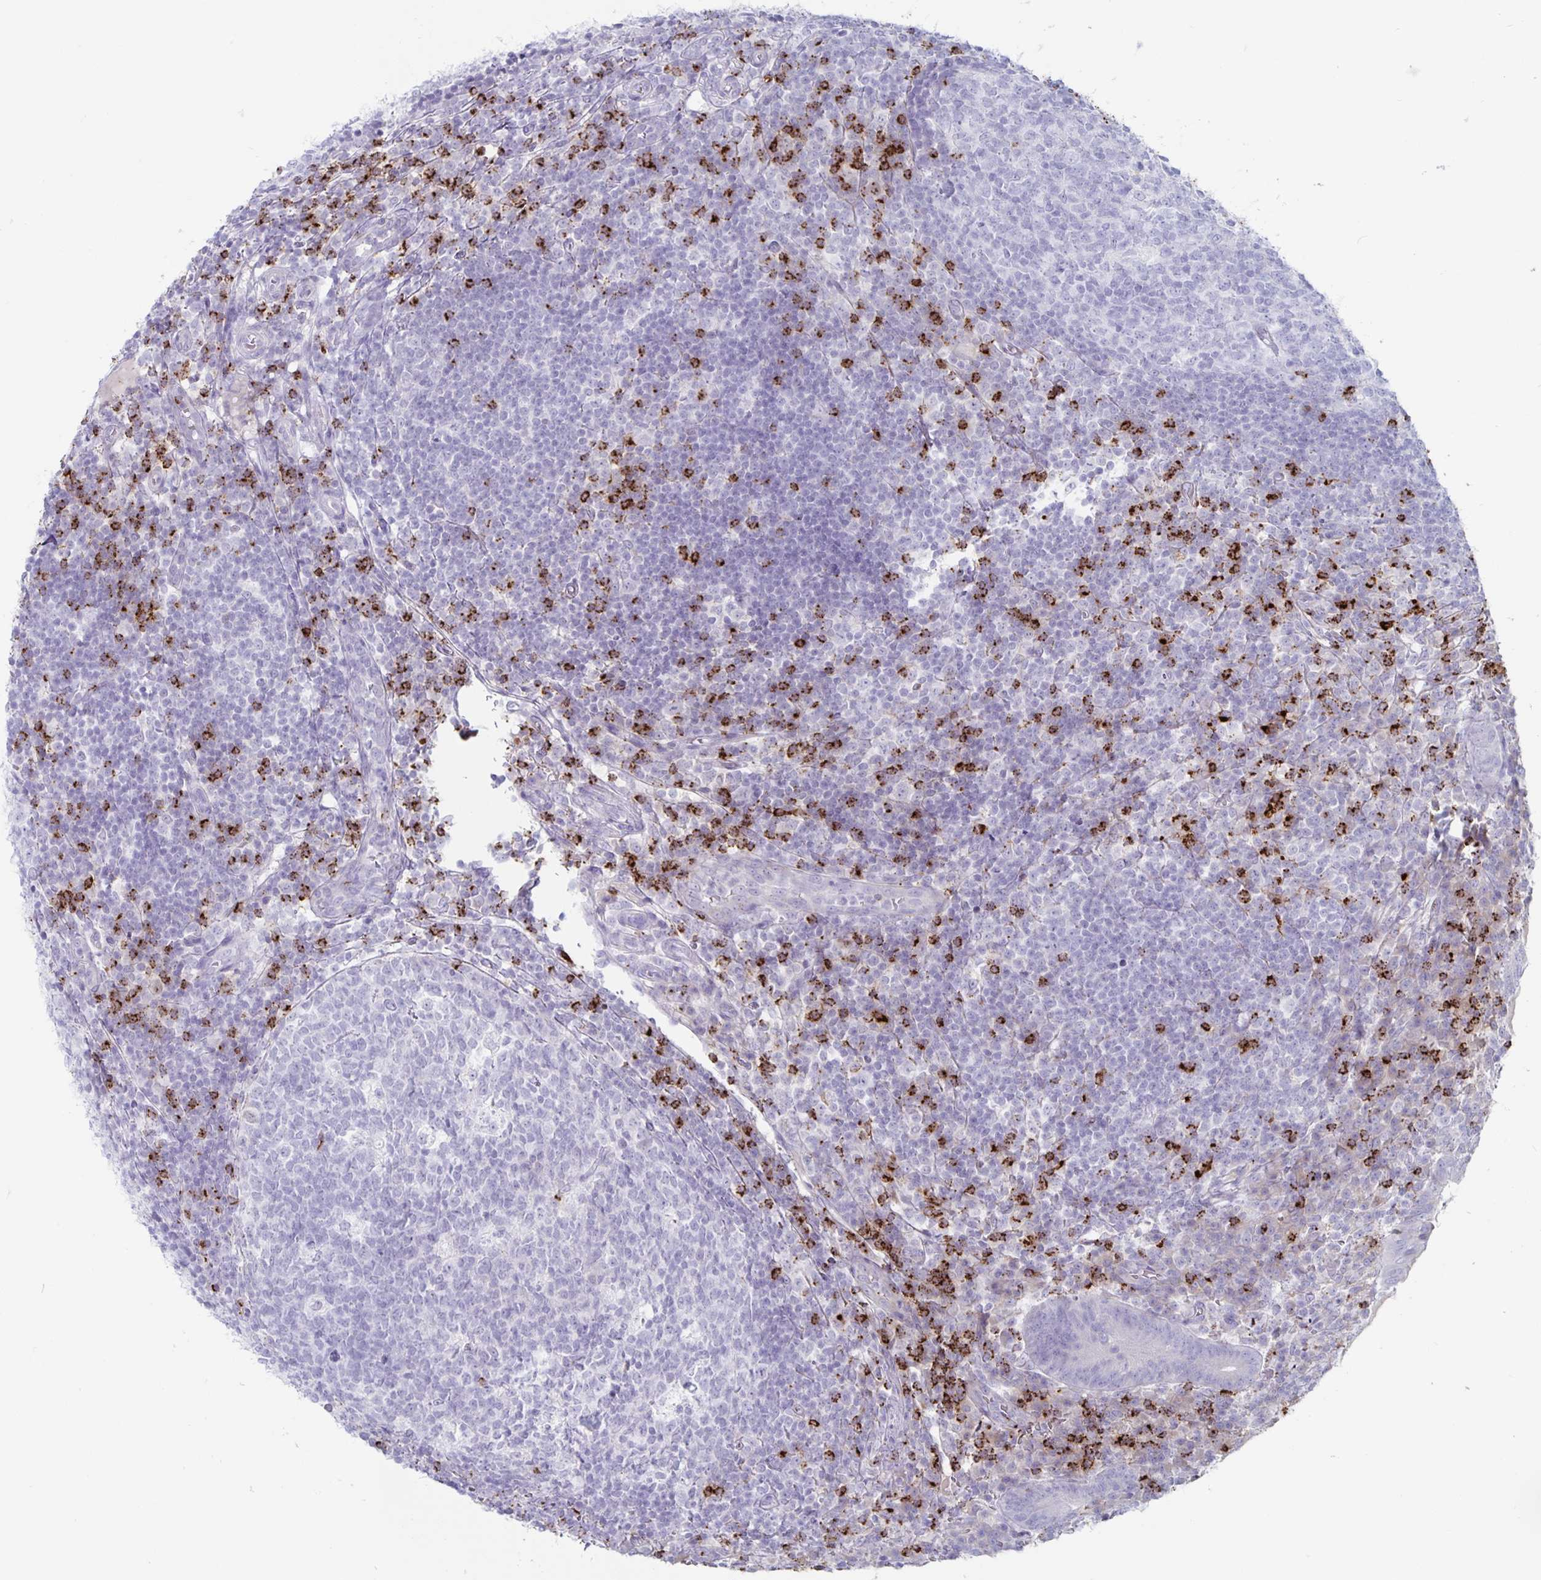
{"staining": {"intensity": "negative", "quantity": "none", "location": "none"}, "tissue": "appendix", "cell_type": "Glandular cells", "image_type": "normal", "snomed": [{"axis": "morphology", "description": "Normal tissue, NOS"}, {"axis": "topography", "description": "Appendix"}], "caption": "DAB immunohistochemical staining of benign human appendix reveals no significant expression in glandular cells. (Brightfield microscopy of DAB (3,3'-diaminobenzidine) immunohistochemistry at high magnification).", "gene": "GZMK", "patient": {"sex": "male", "age": 18}}